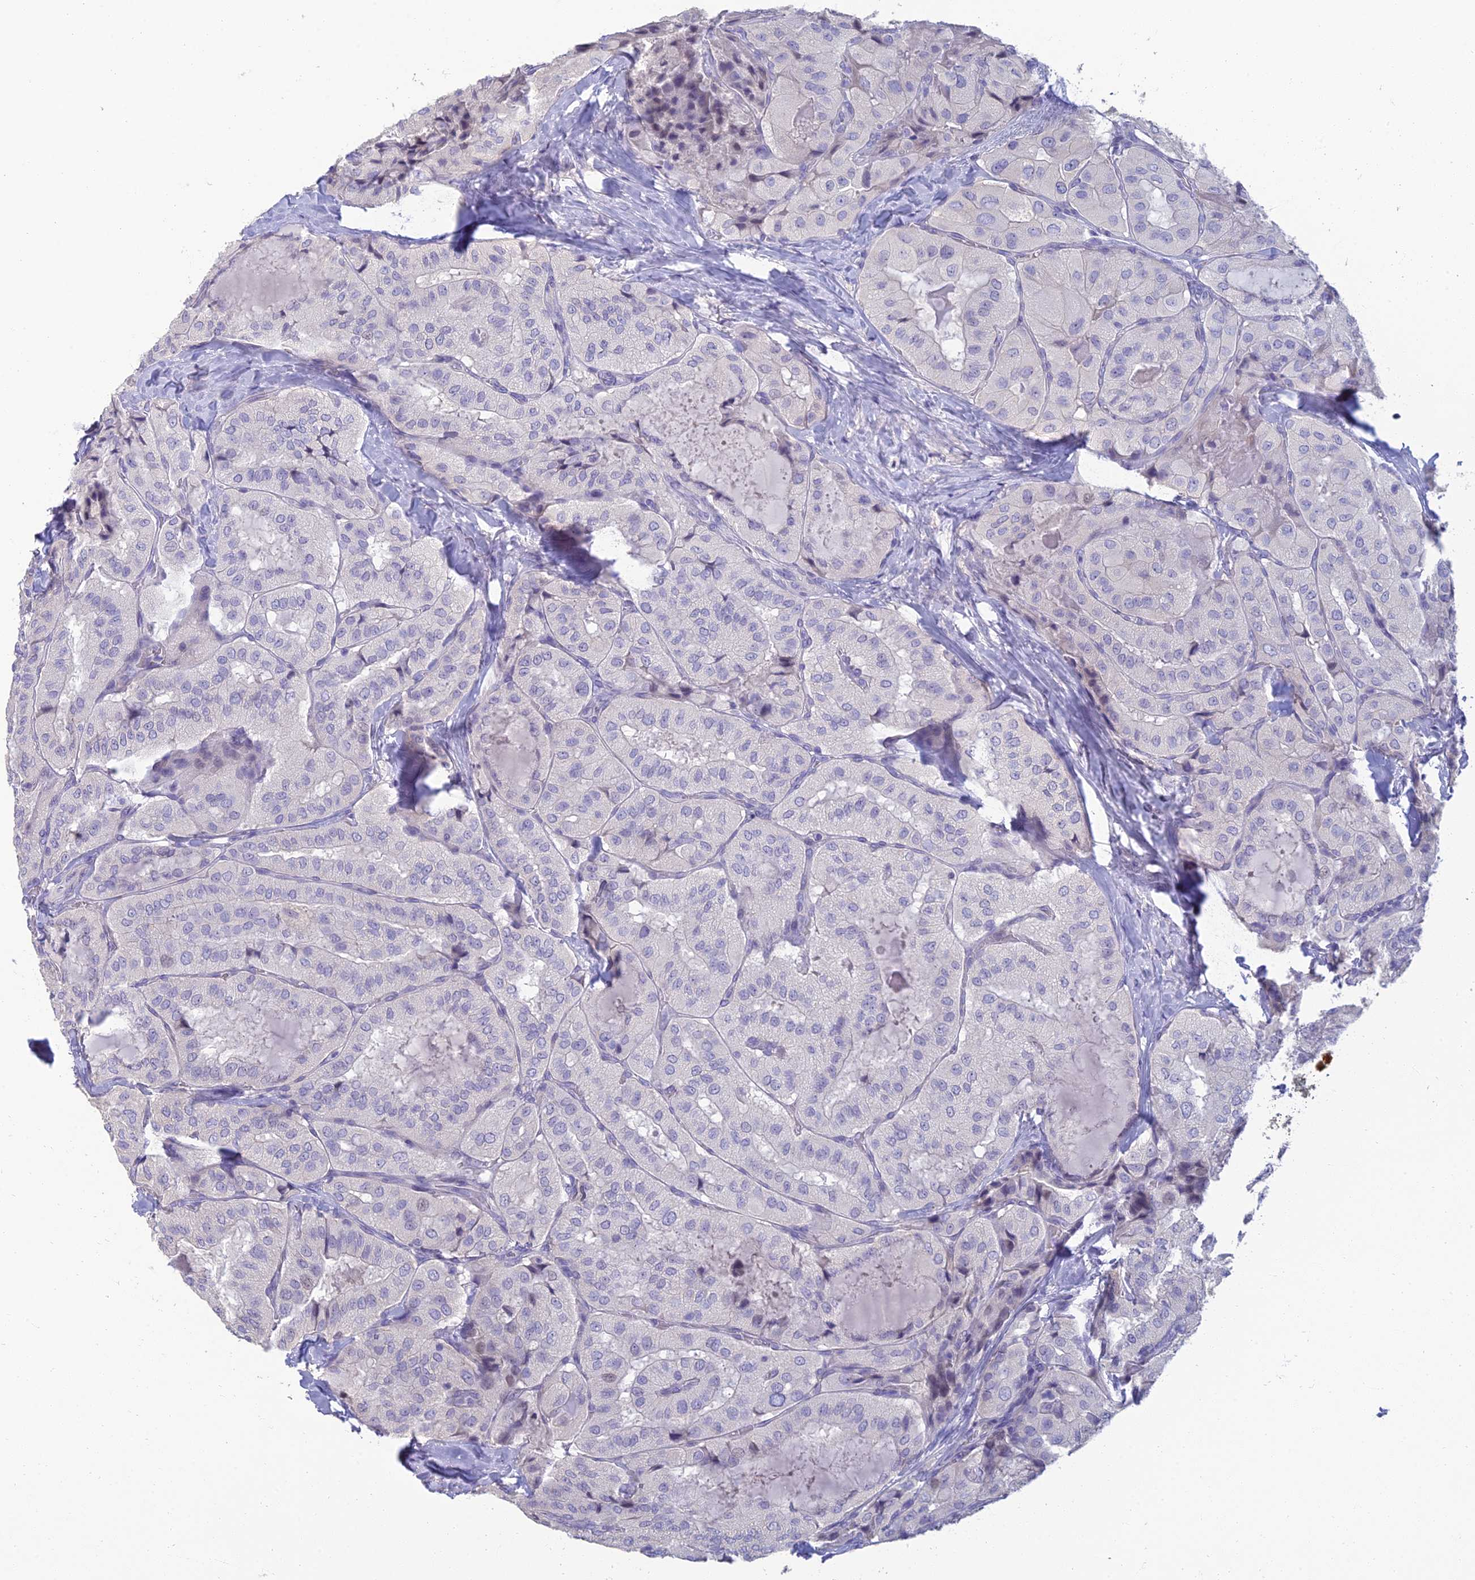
{"staining": {"intensity": "negative", "quantity": "none", "location": "none"}, "tissue": "thyroid cancer", "cell_type": "Tumor cells", "image_type": "cancer", "snomed": [{"axis": "morphology", "description": "Normal tissue, NOS"}, {"axis": "morphology", "description": "Papillary adenocarcinoma, NOS"}, {"axis": "topography", "description": "Thyroid gland"}], "caption": "Tumor cells are negative for protein expression in human thyroid papillary adenocarcinoma. (DAB immunohistochemistry (IHC) visualized using brightfield microscopy, high magnification).", "gene": "NEURL1", "patient": {"sex": "female", "age": 59}}